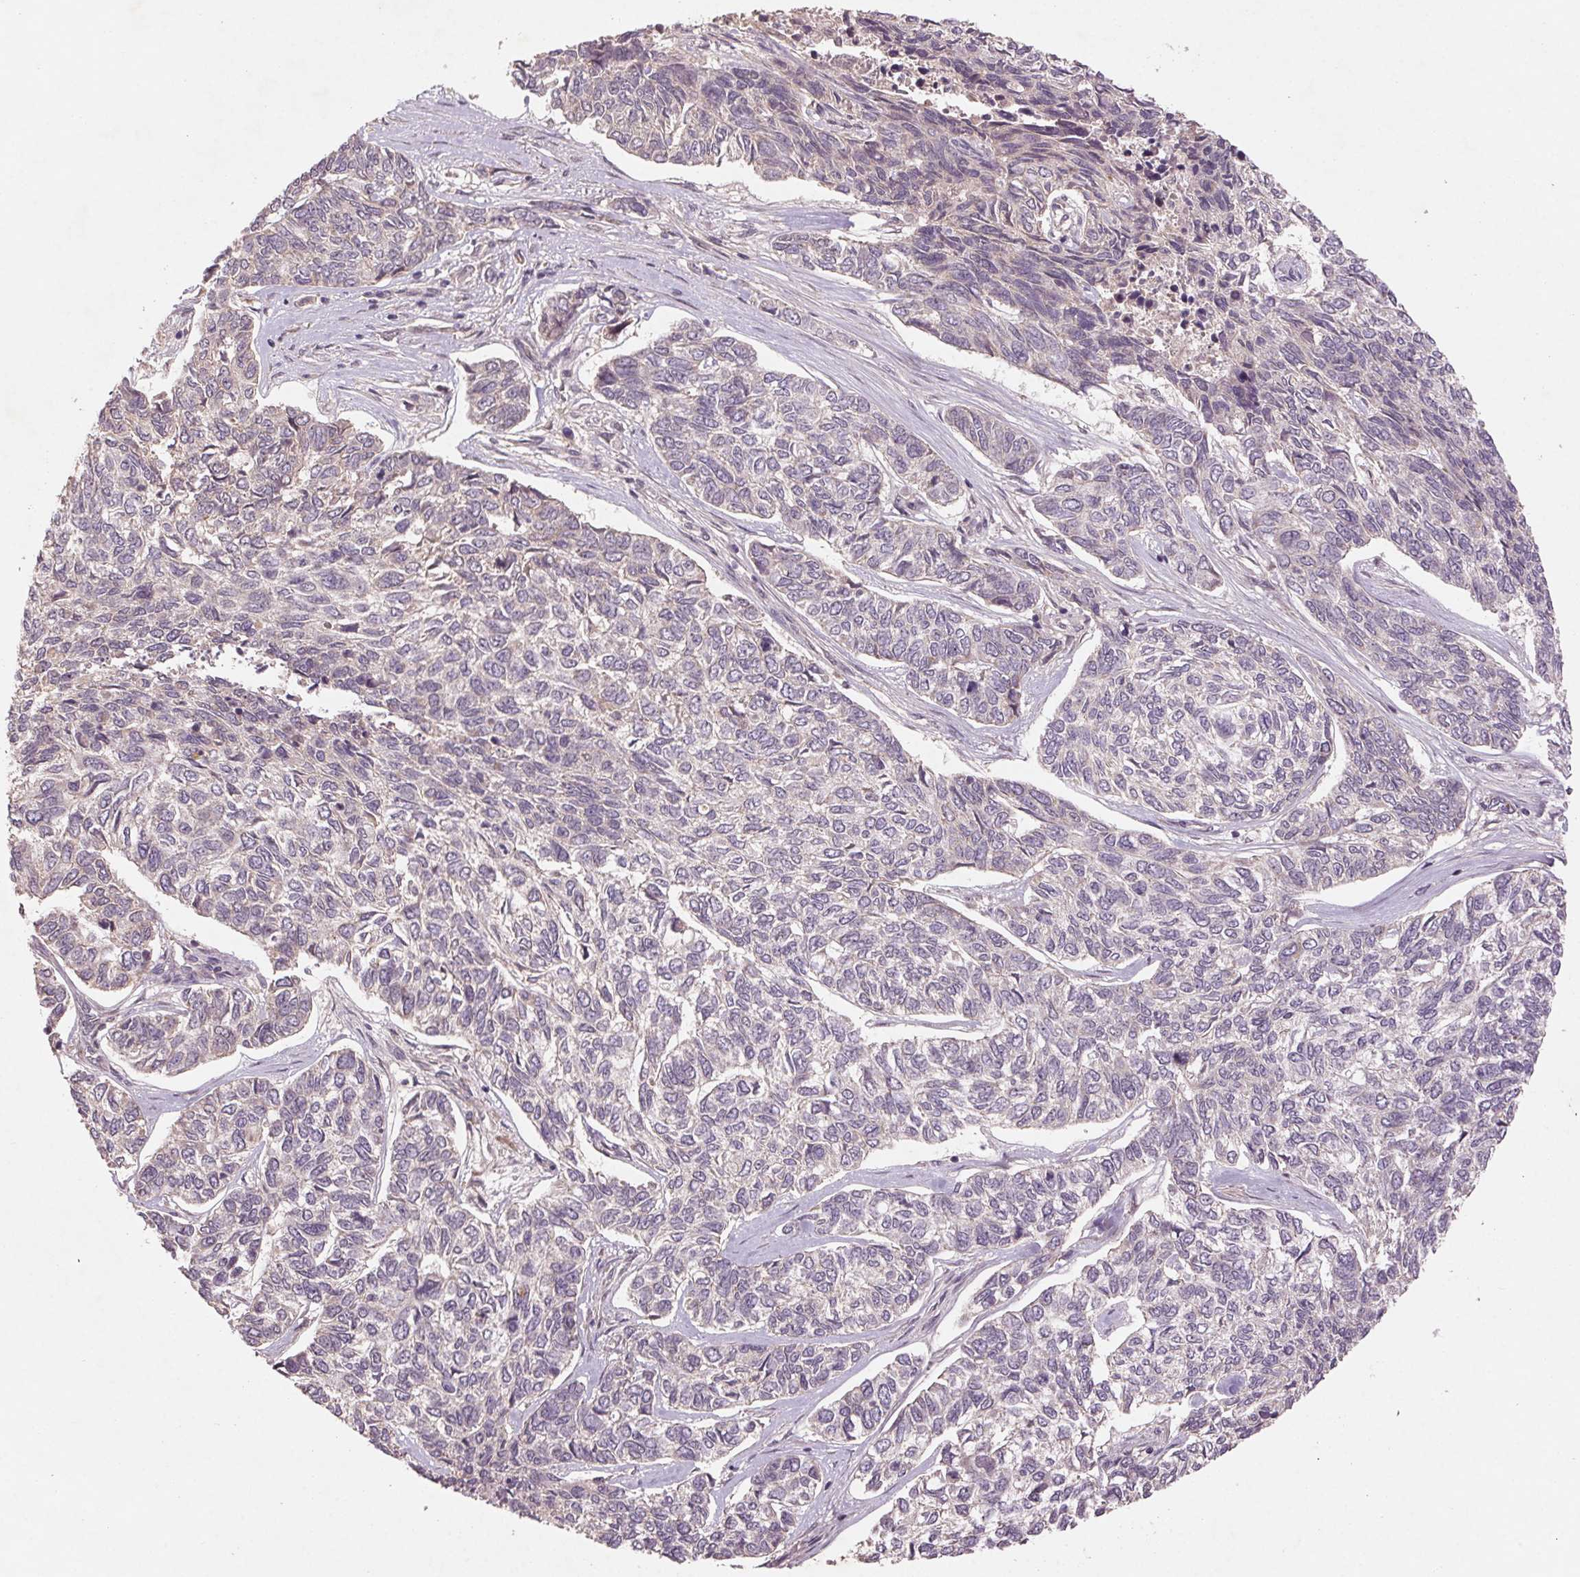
{"staining": {"intensity": "negative", "quantity": "none", "location": "none"}, "tissue": "skin cancer", "cell_type": "Tumor cells", "image_type": "cancer", "snomed": [{"axis": "morphology", "description": "Basal cell carcinoma"}, {"axis": "topography", "description": "Skin"}], "caption": "An immunohistochemistry (IHC) histopathology image of skin cancer is shown. There is no staining in tumor cells of skin cancer.", "gene": "SMLR1", "patient": {"sex": "female", "age": 65}}